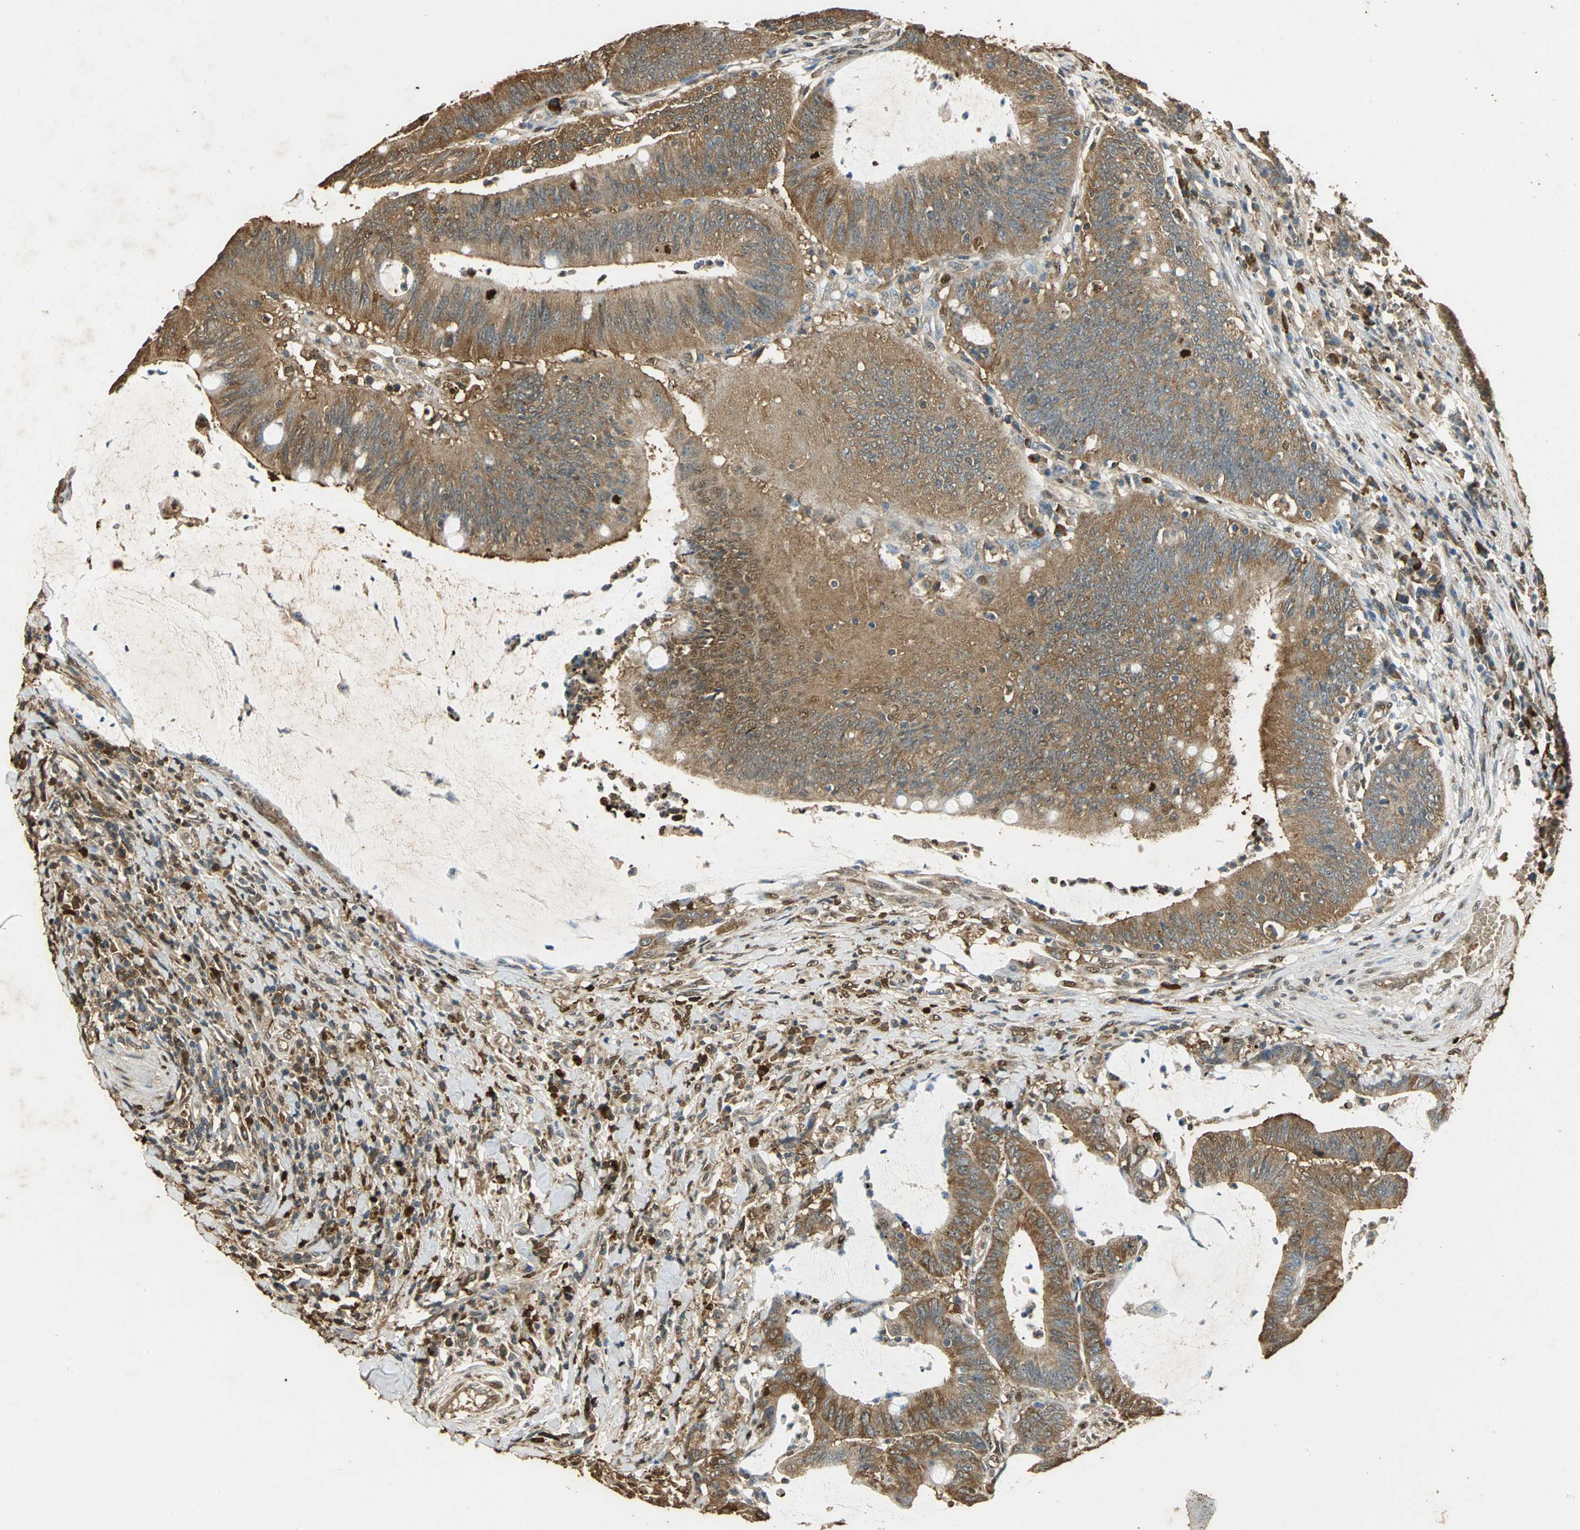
{"staining": {"intensity": "strong", "quantity": ">75%", "location": "cytoplasmic/membranous"}, "tissue": "colorectal cancer", "cell_type": "Tumor cells", "image_type": "cancer", "snomed": [{"axis": "morphology", "description": "Adenocarcinoma, NOS"}, {"axis": "topography", "description": "Rectum"}], "caption": "This is a photomicrograph of immunohistochemistry staining of colorectal cancer, which shows strong positivity in the cytoplasmic/membranous of tumor cells.", "gene": "GAPDH", "patient": {"sex": "female", "age": 66}}